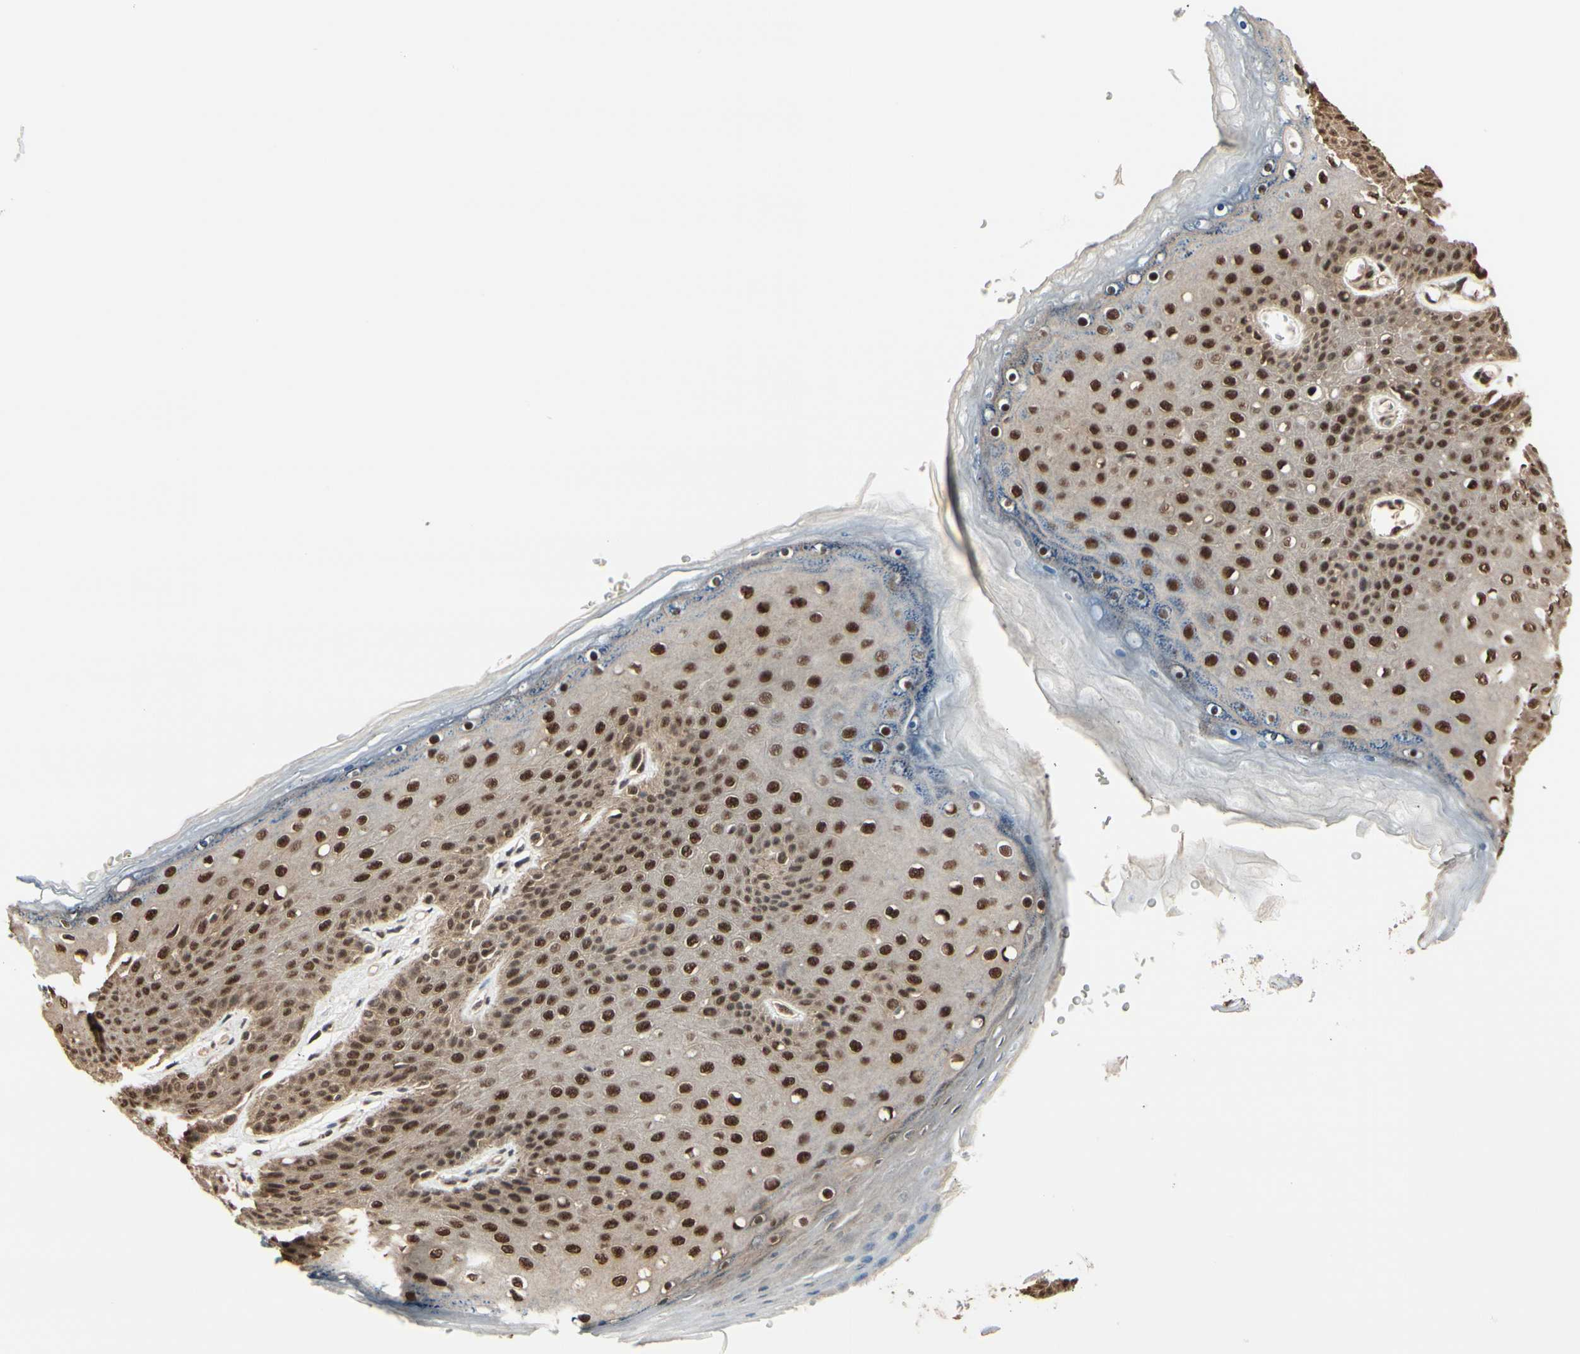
{"staining": {"intensity": "strong", "quantity": ">75%", "location": "cytoplasmic/membranous,nuclear"}, "tissue": "skin", "cell_type": "Epidermal cells", "image_type": "normal", "snomed": [{"axis": "morphology", "description": "Normal tissue, NOS"}, {"axis": "topography", "description": "Anal"}], "caption": "Skin stained for a protein displays strong cytoplasmic/membranous,nuclear positivity in epidermal cells. The staining was performed using DAB, with brown indicating positive protein expression. Nuclei are stained blue with hematoxylin.", "gene": "HSF1", "patient": {"sex": "female", "age": 46}}